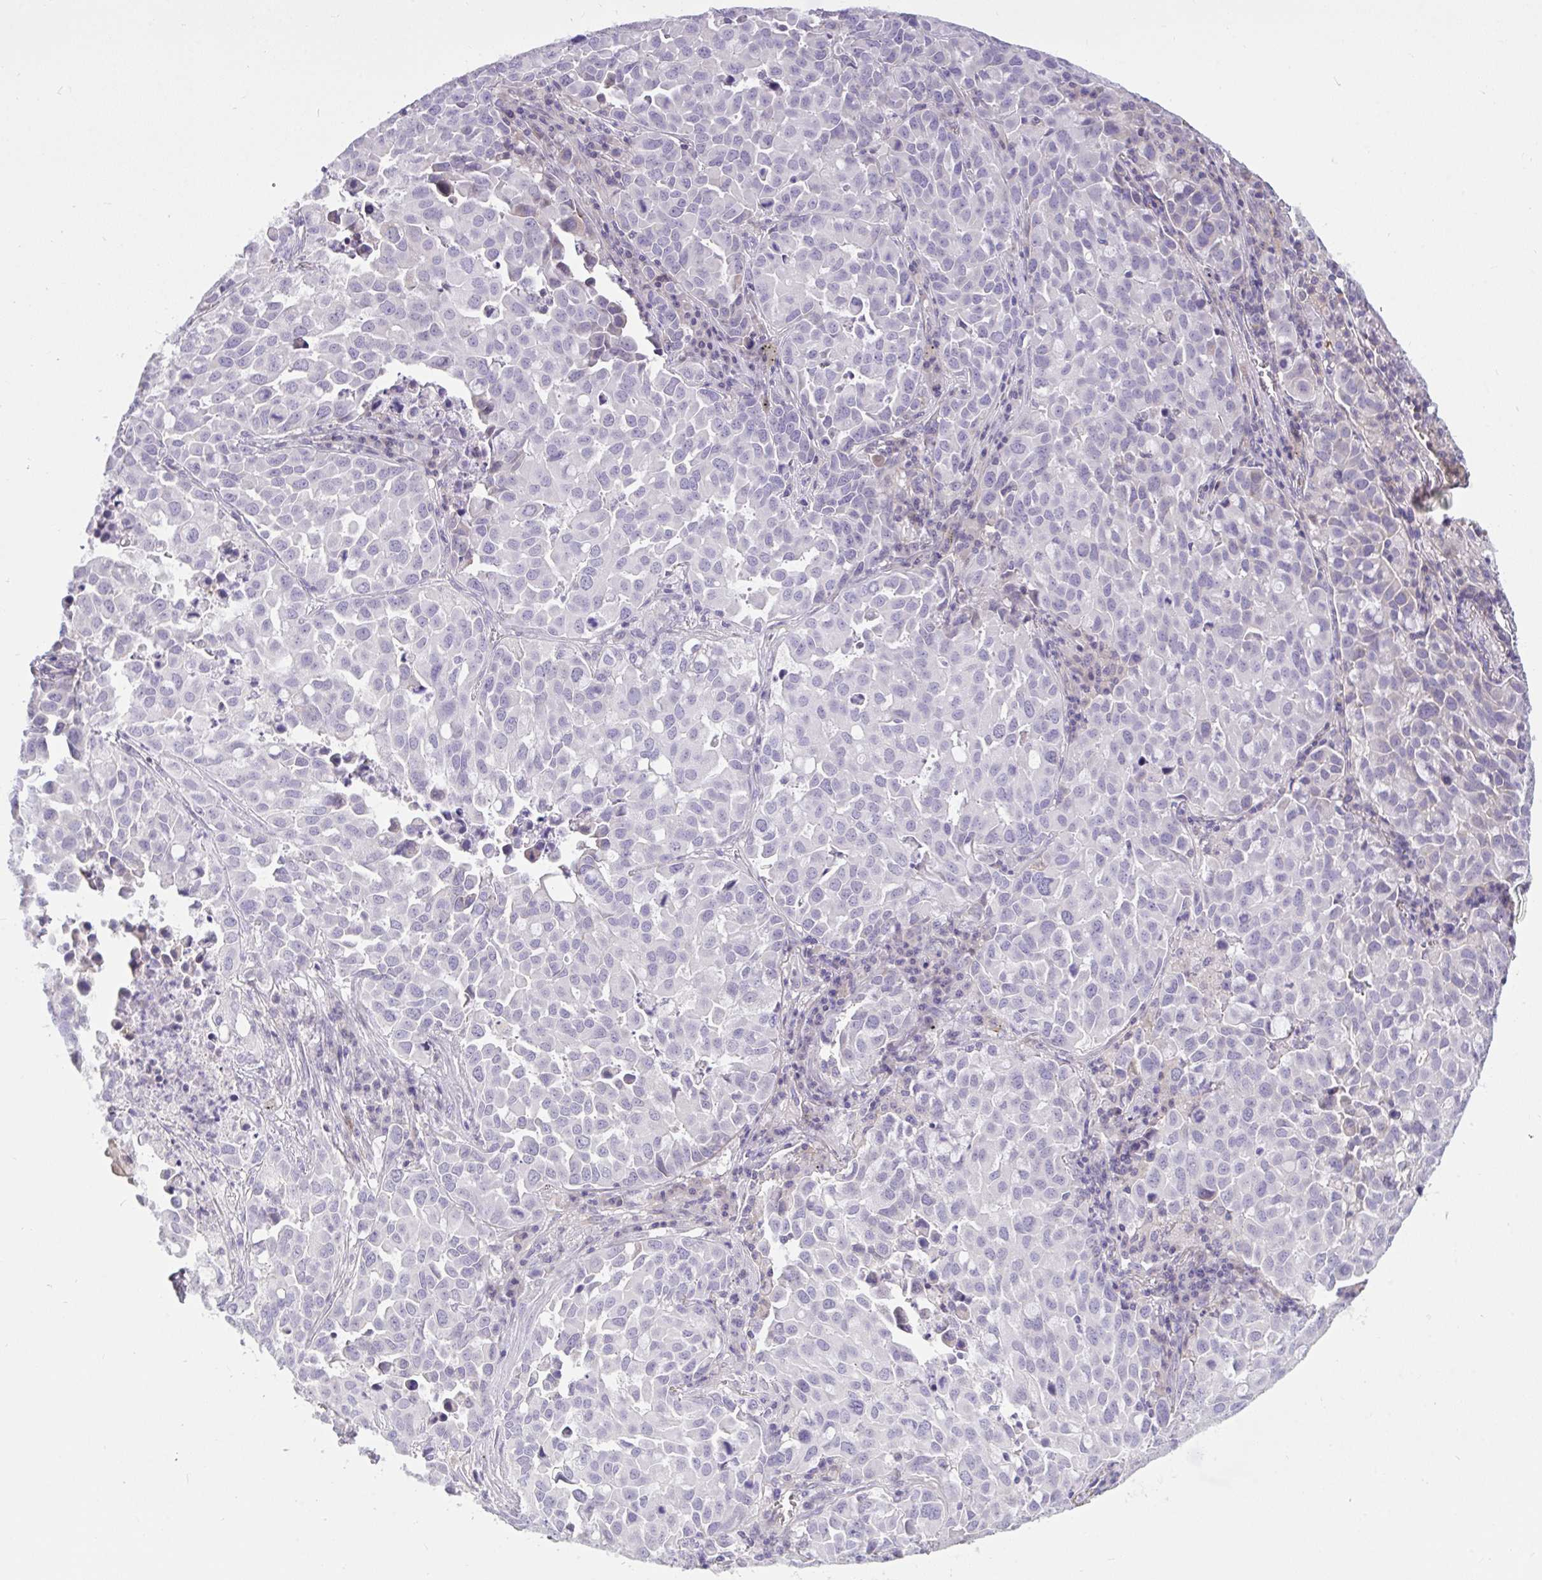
{"staining": {"intensity": "negative", "quantity": "none", "location": "none"}, "tissue": "lung cancer", "cell_type": "Tumor cells", "image_type": "cancer", "snomed": [{"axis": "morphology", "description": "Adenocarcinoma, NOS"}, {"axis": "morphology", "description": "Adenocarcinoma, metastatic, NOS"}, {"axis": "topography", "description": "Lymph node"}, {"axis": "topography", "description": "Lung"}], "caption": "DAB immunohistochemical staining of human metastatic adenocarcinoma (lung) displays no significant expression in tumor cells. The staining is performed using DAB (3,3'-diaminobenzidine) brown chromogen with nuclei counter-stained in using hematoxylin.", "gene": "SEMA6B", "patient": {"sex": "female", "age": 65}}